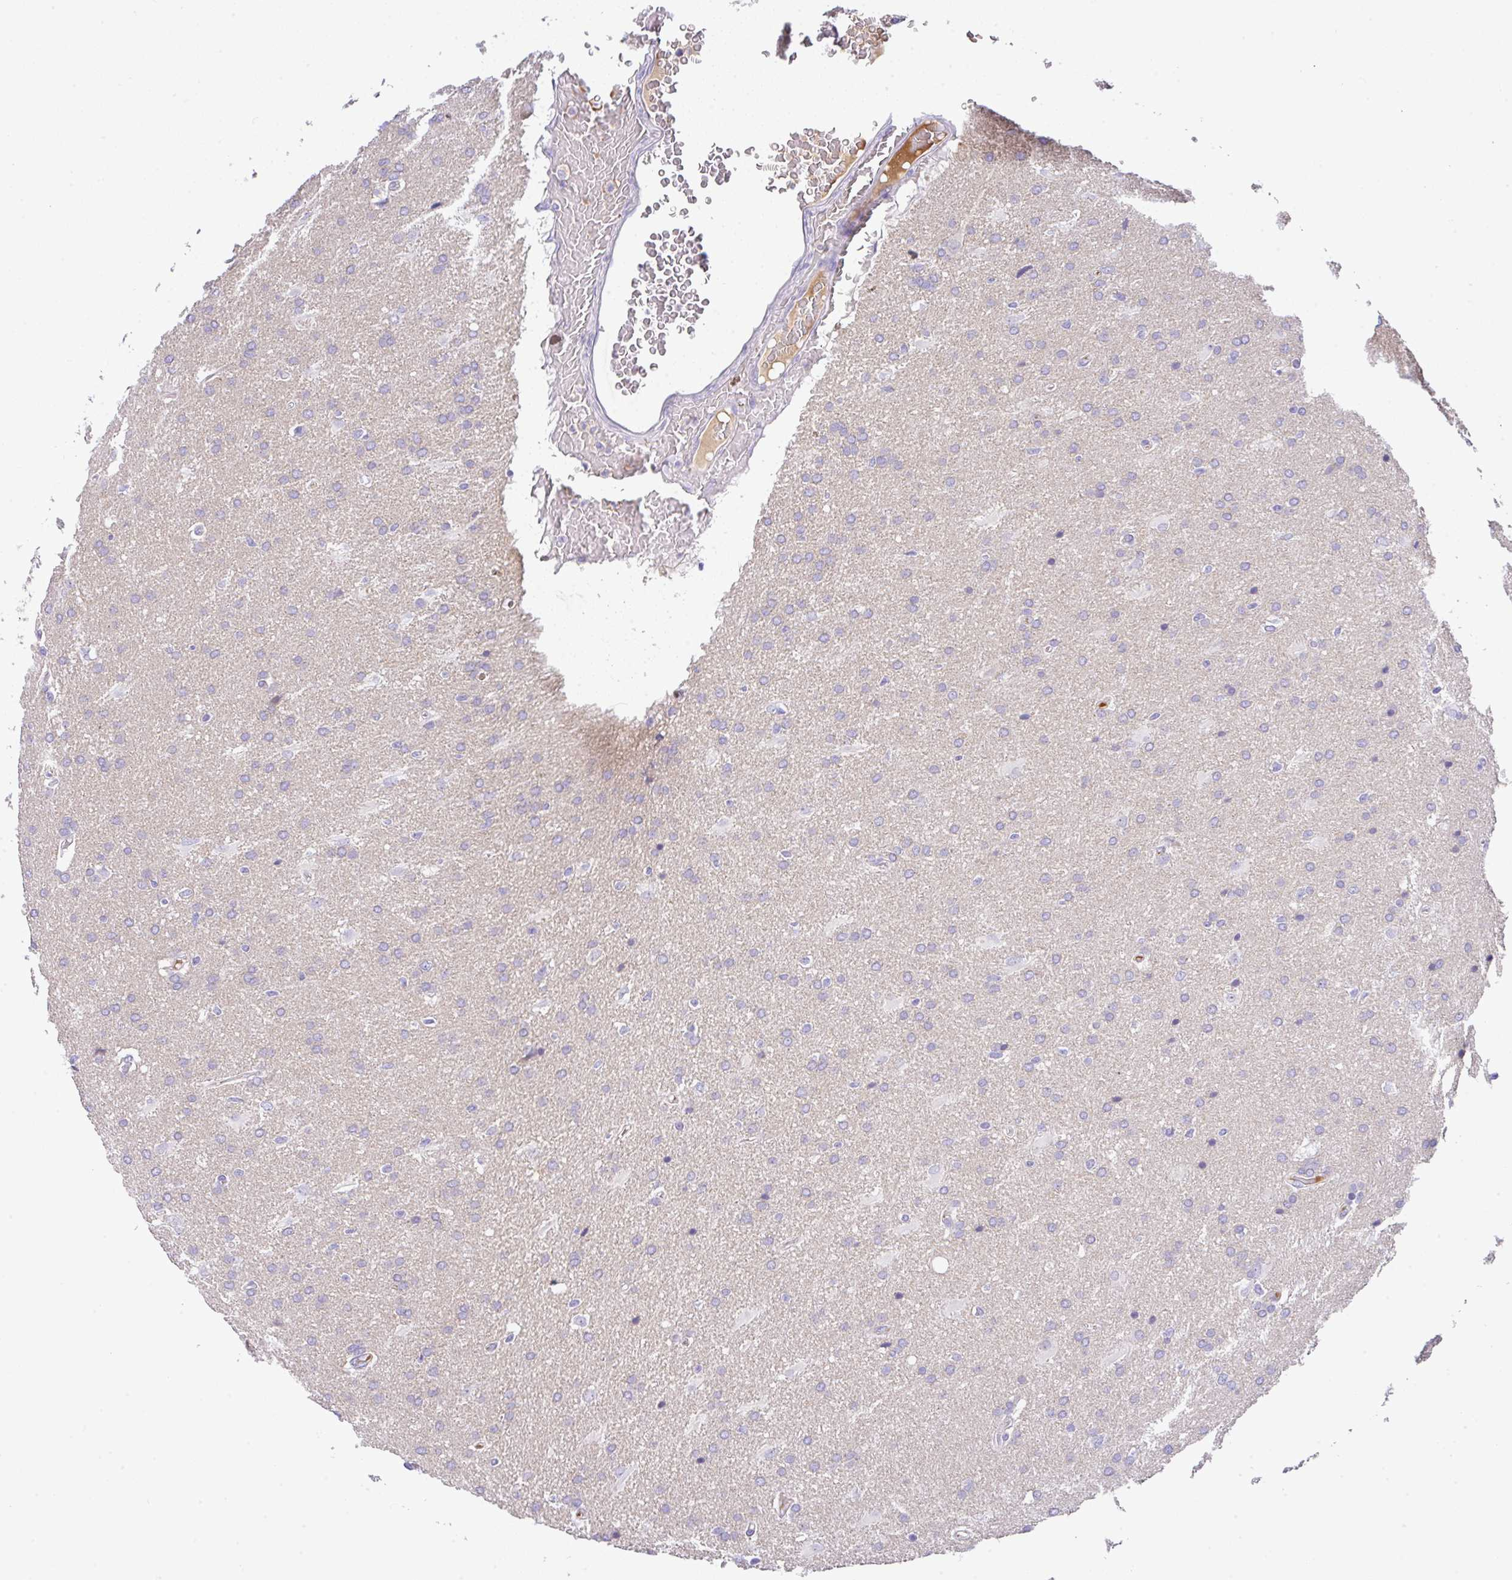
{"staining": {"intensity": "negative", "quantity": "none", "location": "none"}, "tissue": "glioma", "cell_type": "Tumor cells", "image_type": "cancer", "snomed": [{"axis": "morphology", "description": "Glioma, malignant, High grade"}, {"axis": "topography", "description": "Brain"}], "caption": "A photomicrograph of glioma stained for a protein reveals no brown staining in tumor cells.", "gene": "SERPINE3", "patient": {"sex": "male", "age": 56}}